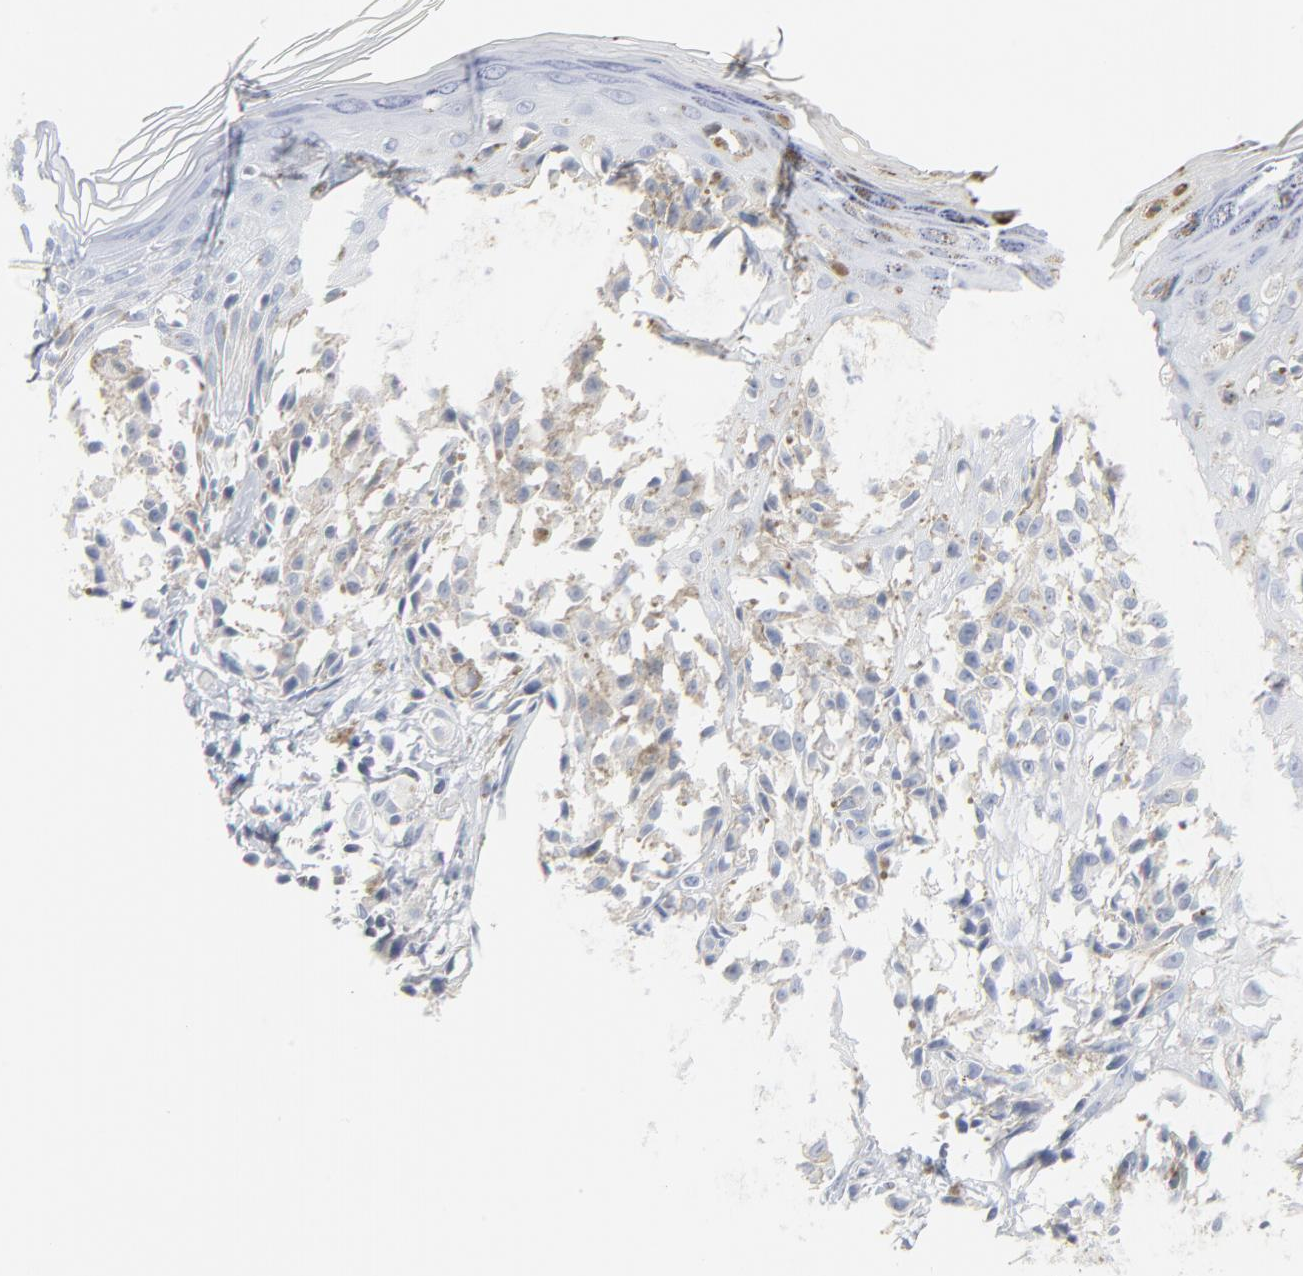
{"staining": {"intensity": "negative", "quantity": "none", "location": "none"}, "tissue": "melanoma", "cell_type": "Tumor cells", "image_type": "cancer", "snomed": [{"axis": "morphology", "description": "Malignant melanoma, NOS"}, {"axis": "topography", "description": "Skin"}], "caption": "Image shows no significant protein staining in tumor cells of melanoma.", "gene": "PTK2B", "patient": {"sex": "female", "age": 38}}